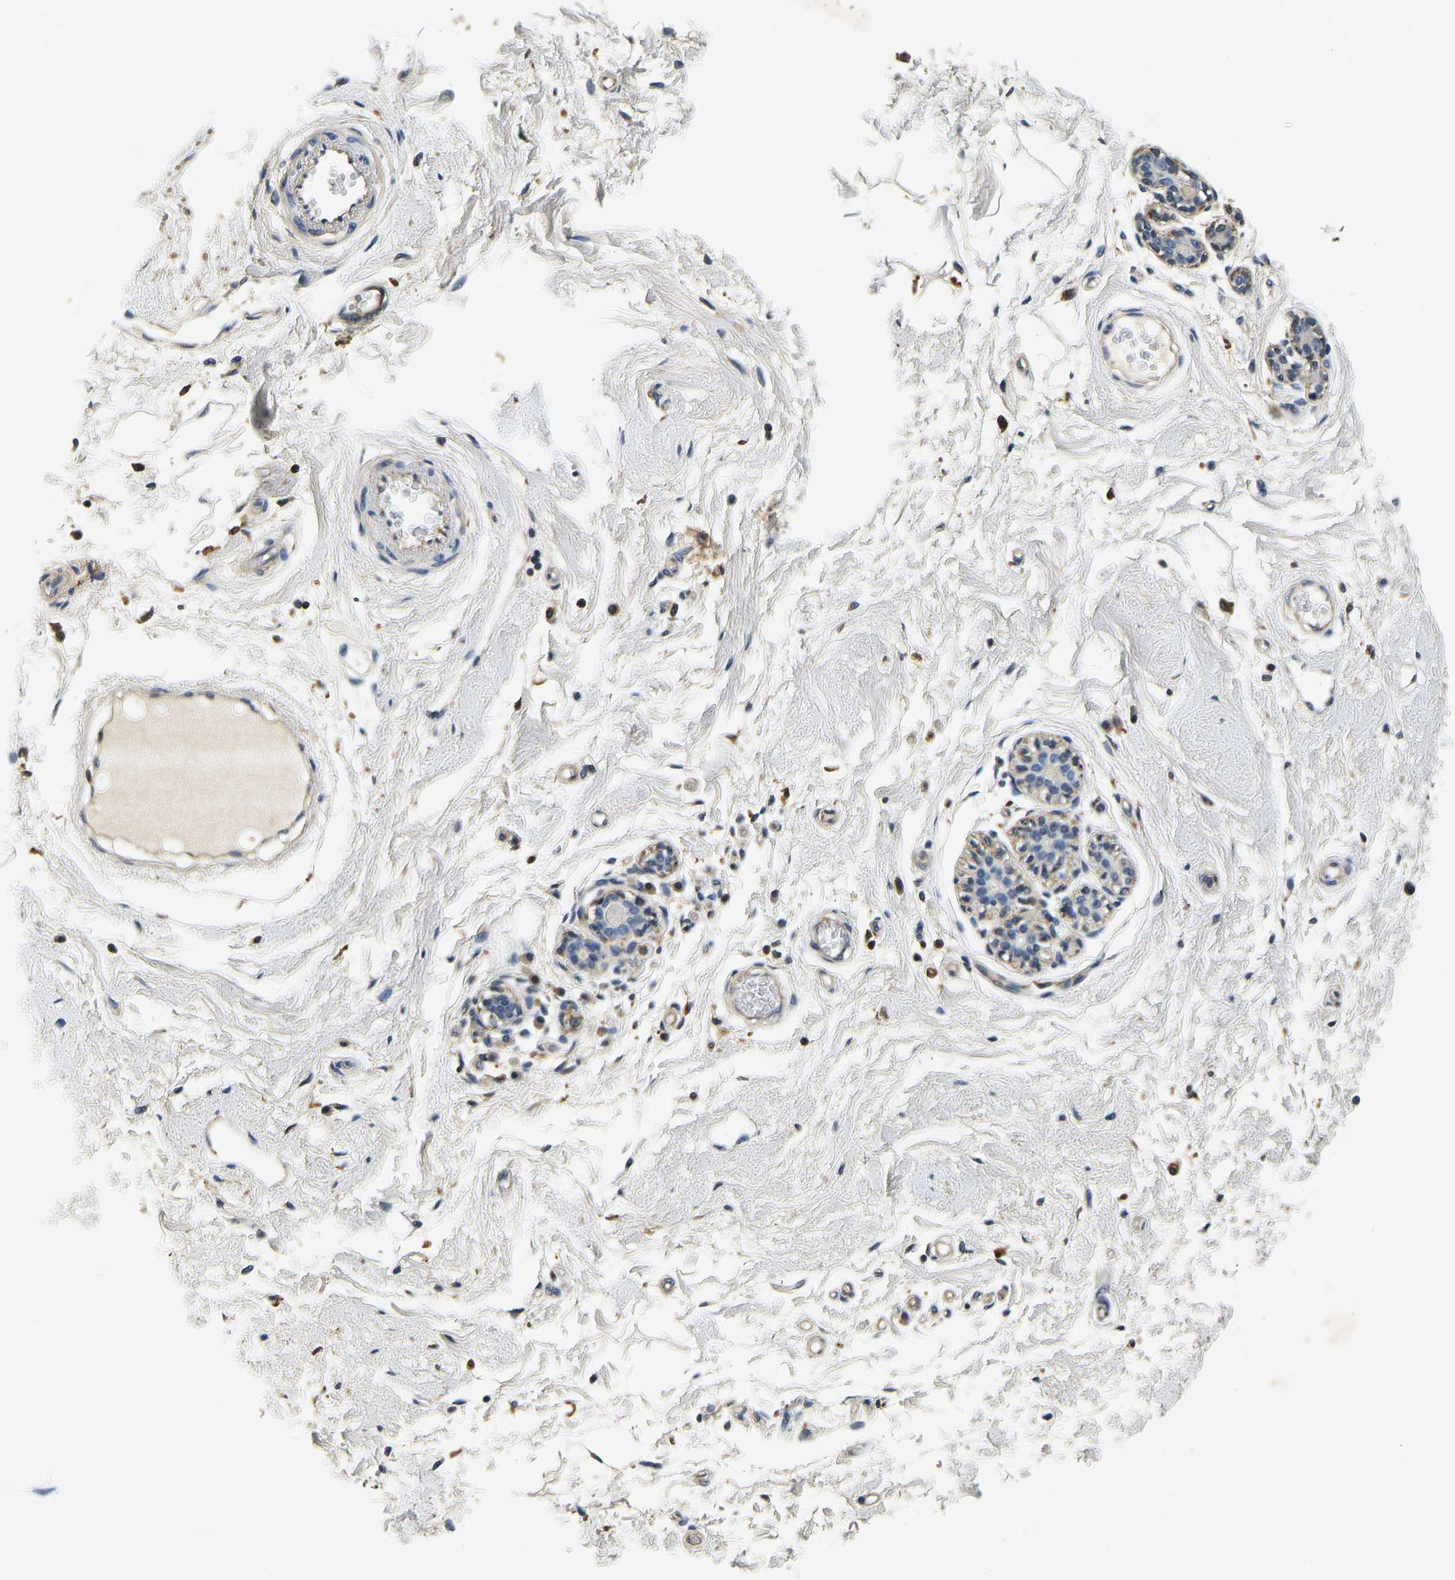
{"staining": {"intensity": "negative", "quantity": "none", "location": "none"}, "tissue": "breast", "cell_type": "Adipocytes", "image_type": "normal", "snomed": [{"axis": "morphology", "description": "Normal tissue, NOS"}, {"axis": "morphology", "description": "Lobular carcinoma"}, {"axis": "topography", "description": "Breast"}], "caption": "Image shows no significant protein staining in adipocytes of unremarkable breast. (DAB (3,3'-diaminobenzidine) immunohistochemistry visualized using brightfield microscopy, high magnification).", "gene": "RESF1", "patient": {"sex": "female", "age": 59}}